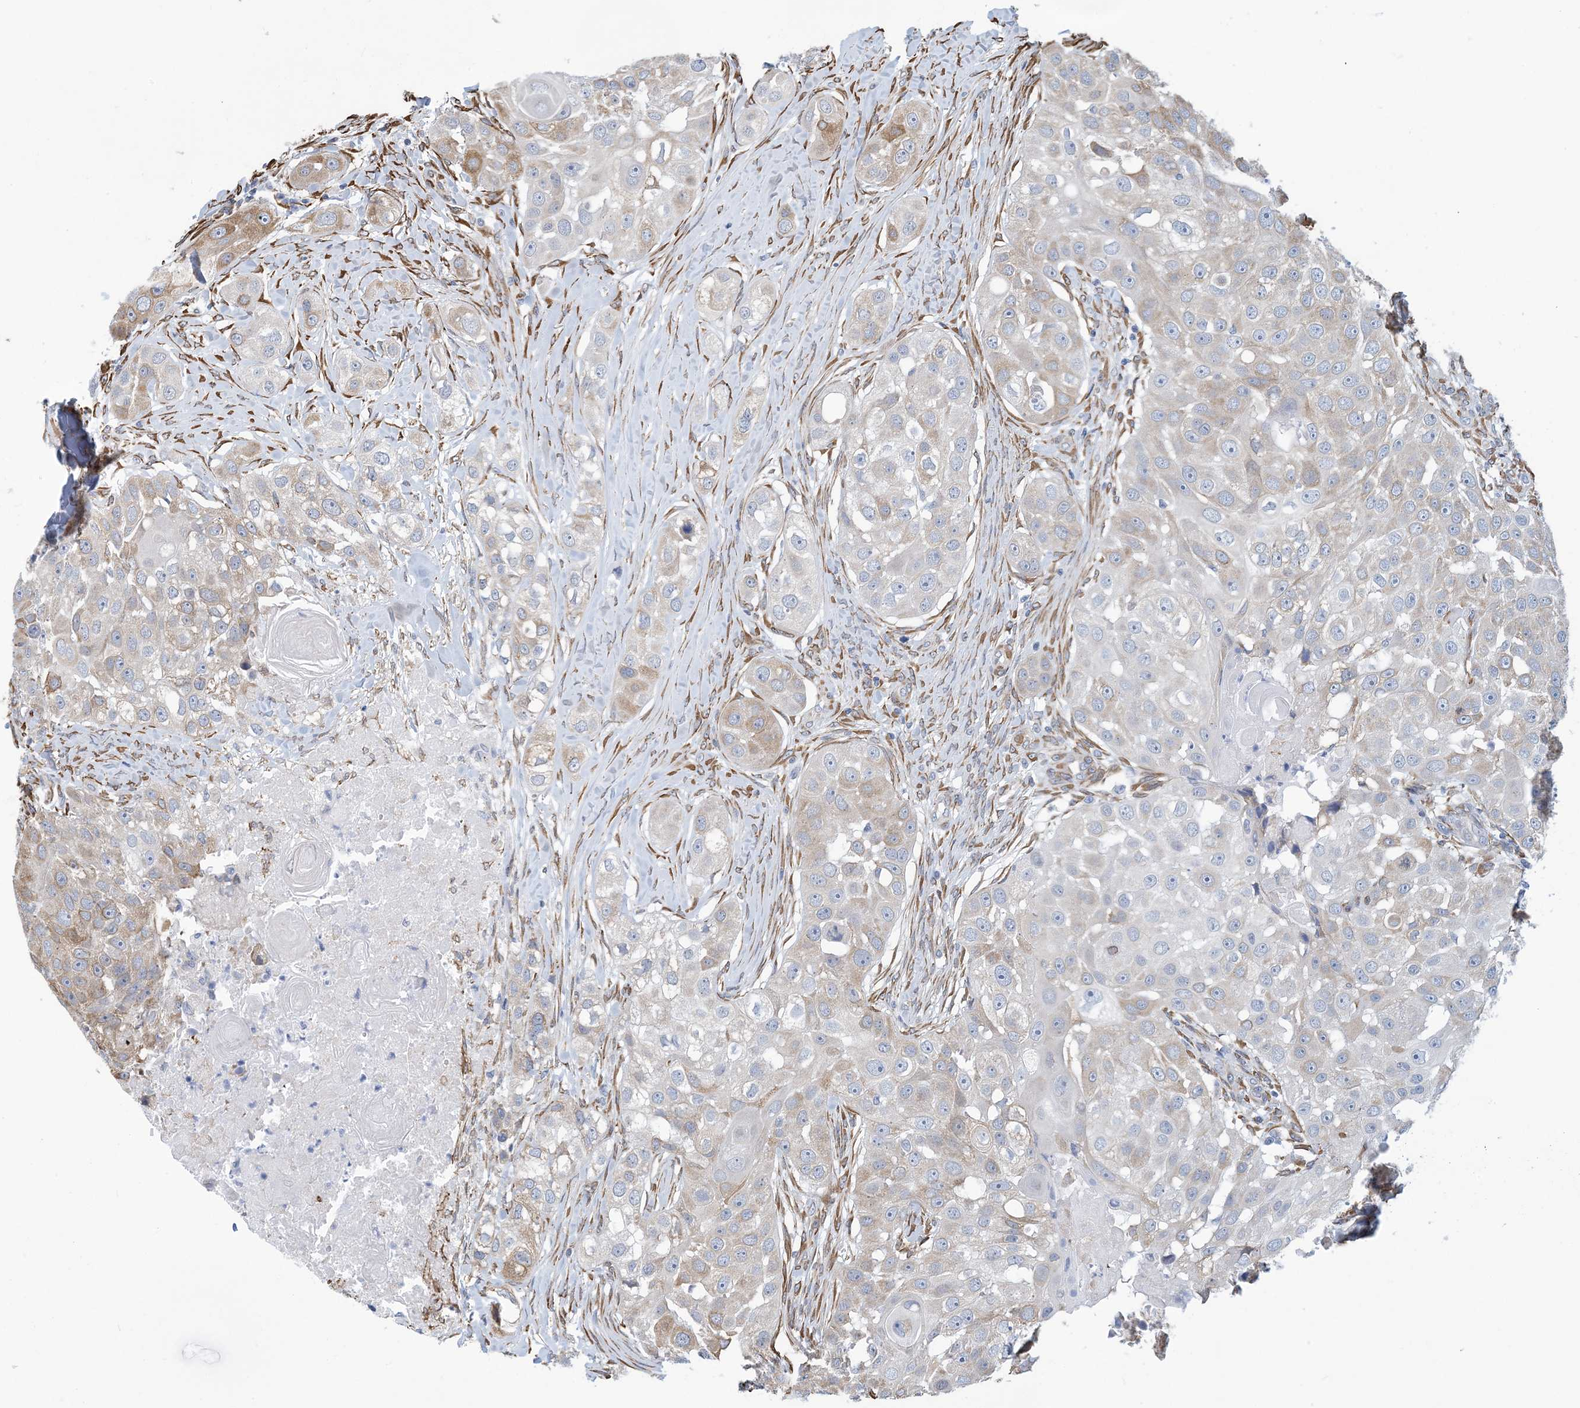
{"staining": {"intensity": "weak", "quantity": "<25%", "location": "cytoplasmic/membranous"}, "tissue": "head and neck cancer", "cell_type": "Tumor cells", "image_type": "cancer", "snomed": [{"axis": "morphology", "description": "Normal tissue, NOS"}, {"axis": "morphology", "description": "Squamous cell carcinoma, NOS"}, {"axis": "topography", "description": "Skeletal muscle"}, {"axis": "topography", "description": "Head-Neck"}], "caption": "DAB immunohistochemical staining of head and neck cancer reveals no significant positivity in tumor cells. (Brightfield microscopy of DAB immunohistochemistry at high magnification).", "gene": "CCDC14", "patient": {"sex": "male", "age": 51}}